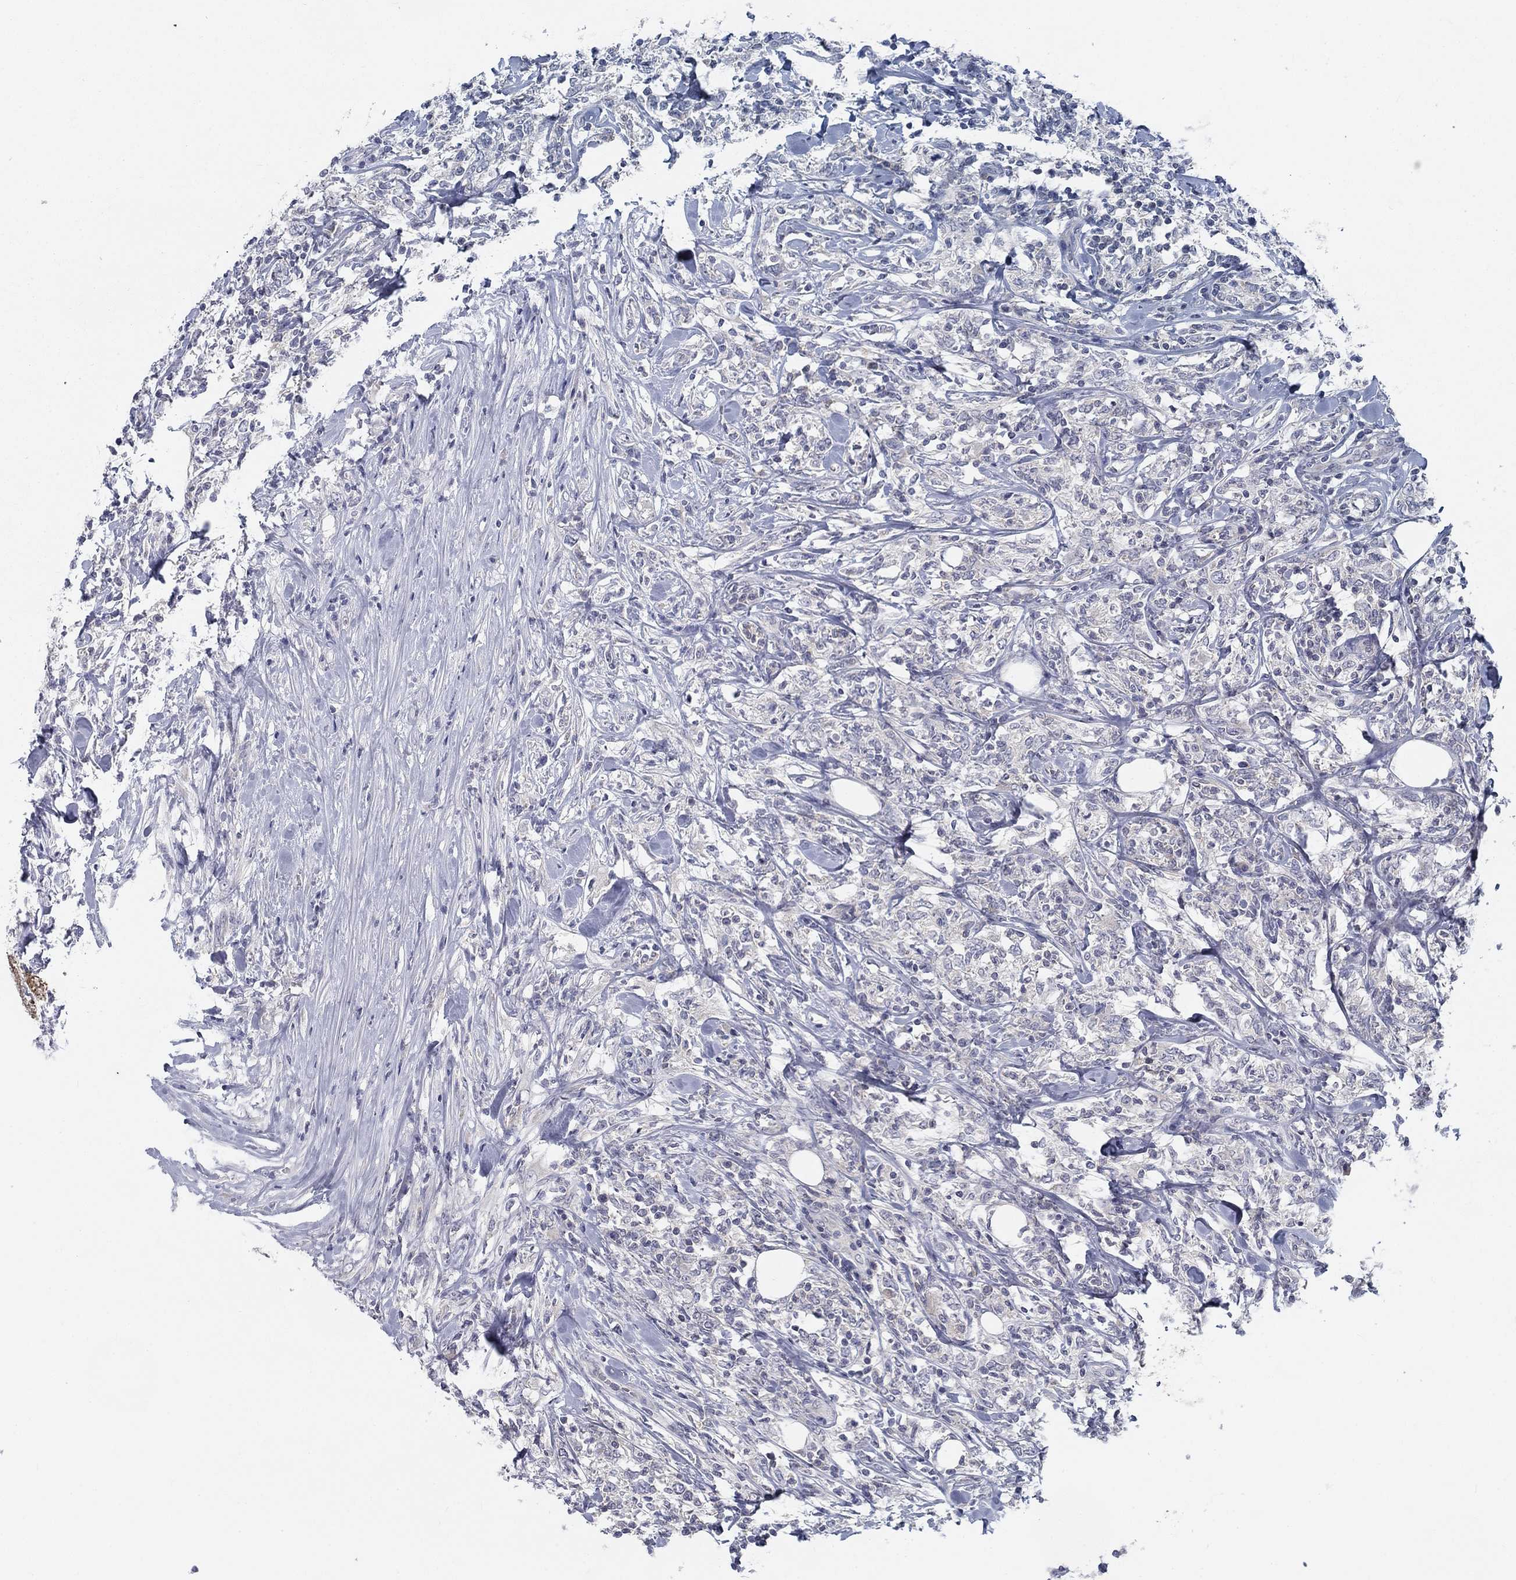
{"staining": {"intensity": "negative", "quantity": "none", "location": "none"}, "tissue": "lymphoma", "cell_type": "Tumor cells", "image_type": "cancer", "snomed": [{"axis": "morphology", "description": "Malignant lymphoma, non-Hodgkin's type, High grade"}, {"axis": "topography", "description": "Lymph node"}], "caption": "Tumor cells are negative for brown protein staining in lymphoma.", "gene": "ATP1A3", "patient": {"sex": "female", "age": 84}}